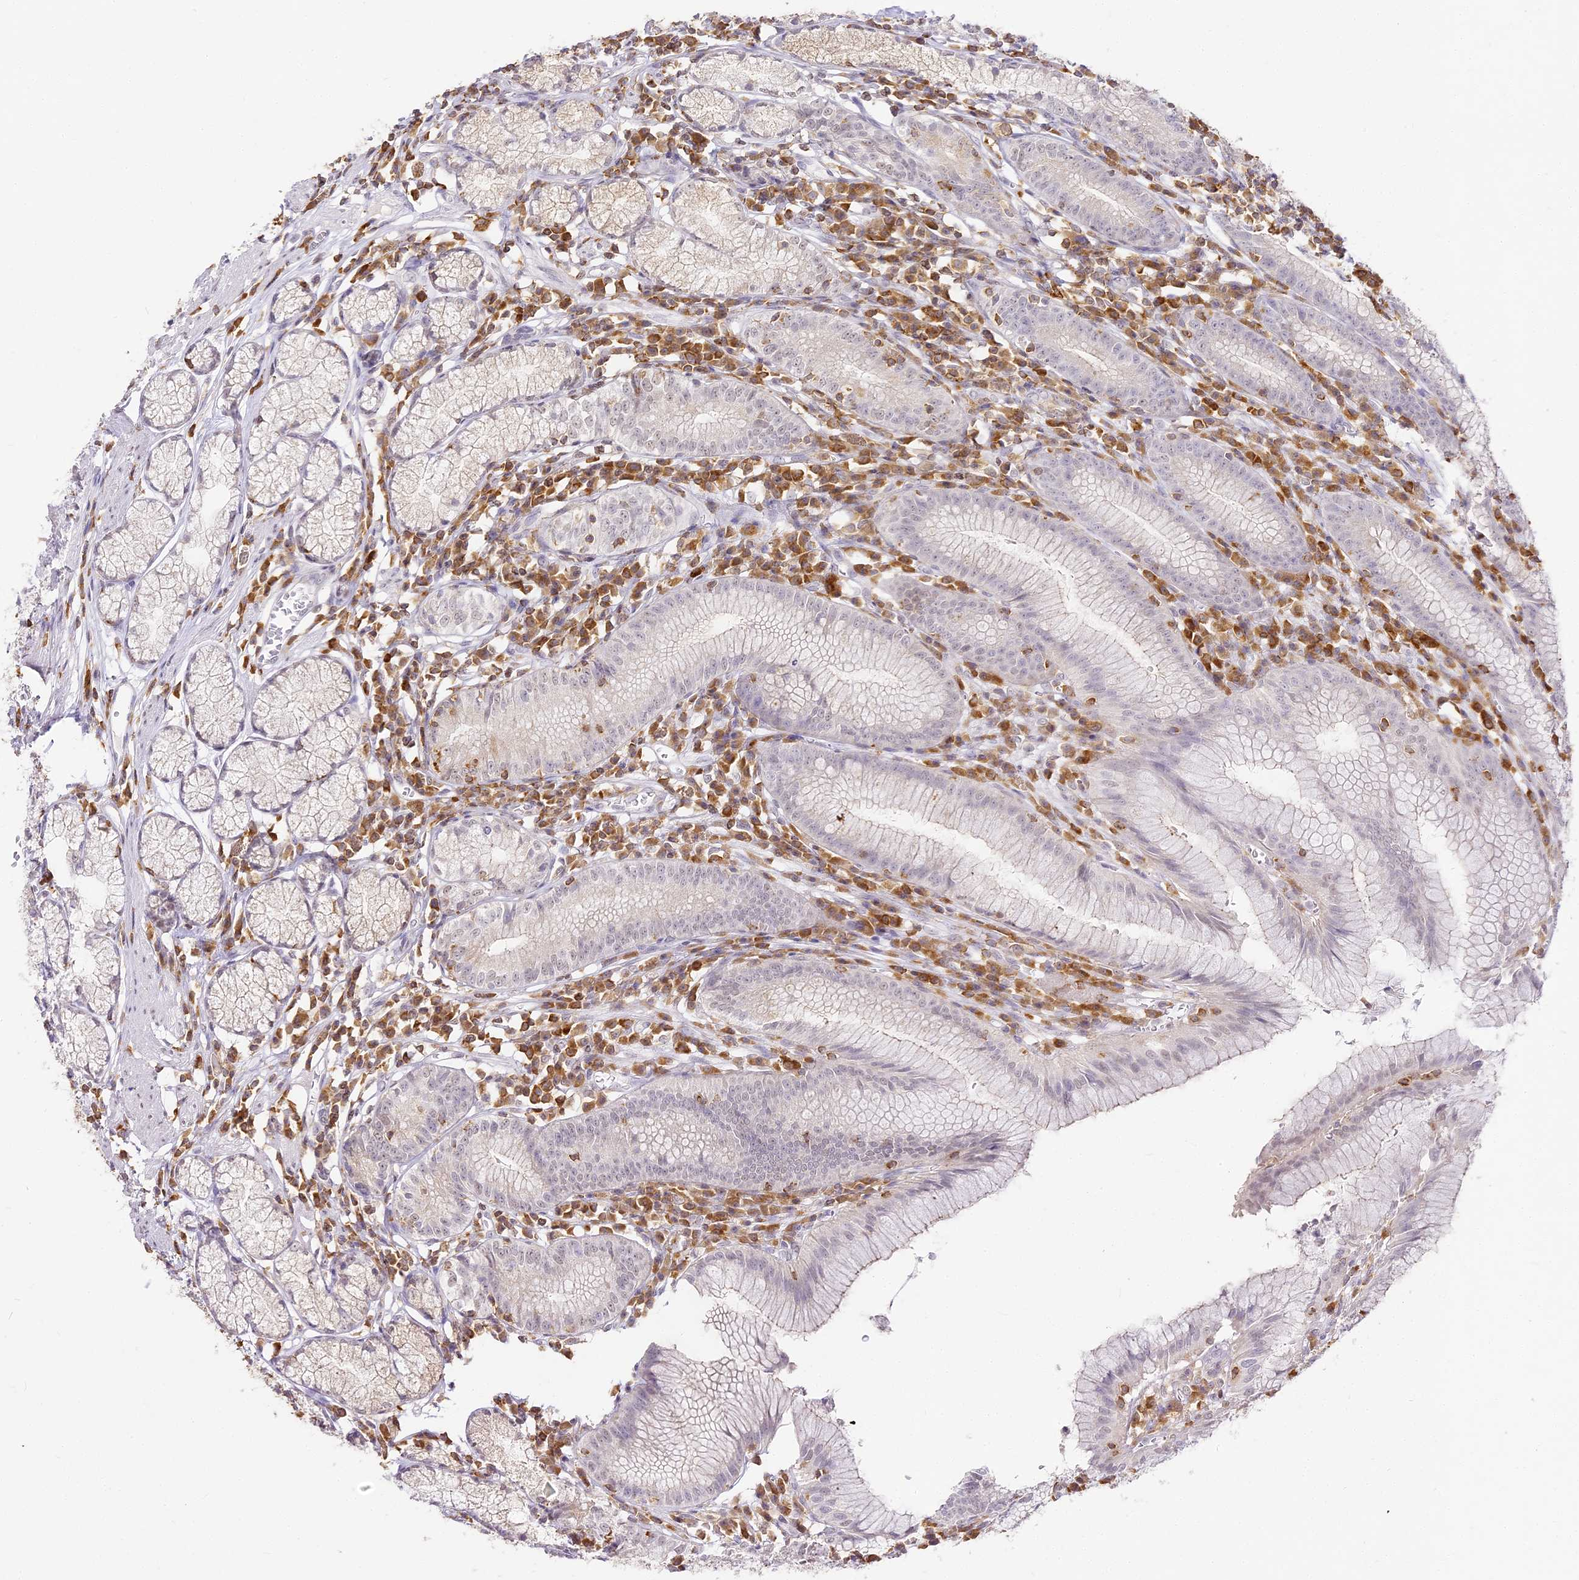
{"staining": {"intensity": "weak", "quantity": "25%-75%", "location": "cytoplasmic/membranous"}, "tissue": "stomach", "cell_type": "Glandular cells", "image_type": "normal", "snomed": [{"axis": "morphology", "description": "Normal tissue, NOS"}, {"axis": "topography", "description": "Stomach"}], "caption": "Weak cytoplasmic/membranous positivity is identified in approximately 25%-75% of glandular cells in benign stomach.", "gene": "DOCK2", "patient": {"sex": "male", "age": 55}}